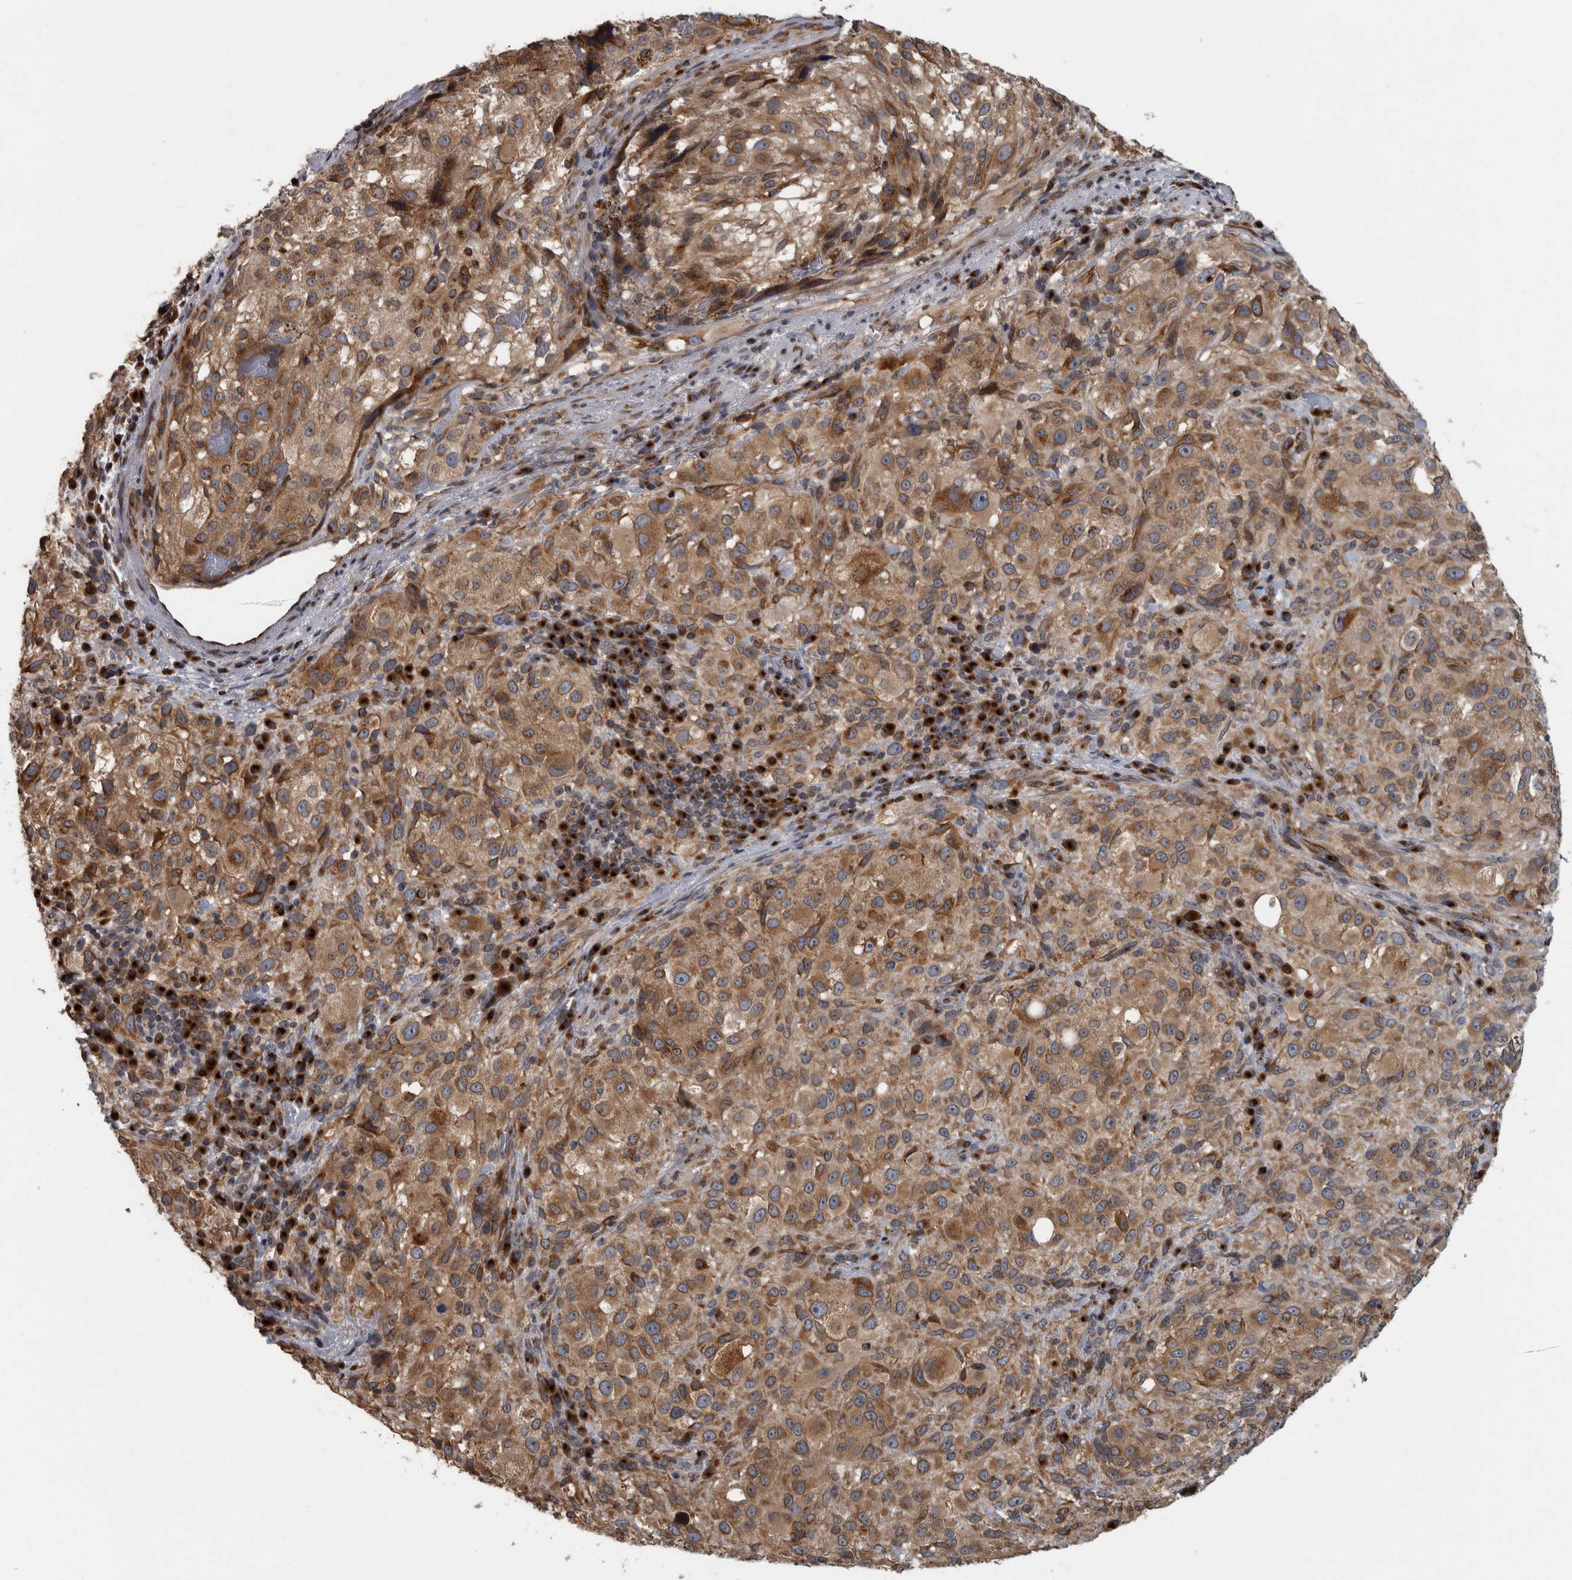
{"staining": {"intensity": "moderate", "quantity": ">75%", "location": "cytoplasmic/membranous"}, "tissue": "melanoma", "cell_type": "Tumor cells", "image_type": "cancer", "snomed": [{"axis": "morphology", "description": "Necrosis, NOS"}, {"axis": "morphology", "description": "Malignant melanoma, NOS"}, {"axis": "topography", "description": "Skin"}], "caption": "This is an image of IHC staining of malignant melanoma, which shows moderate expression in the cytoplasmic/membranous of tumor cells.", "gene": "LMAN2L", "patient": {"sex": "female", "age": 87}}